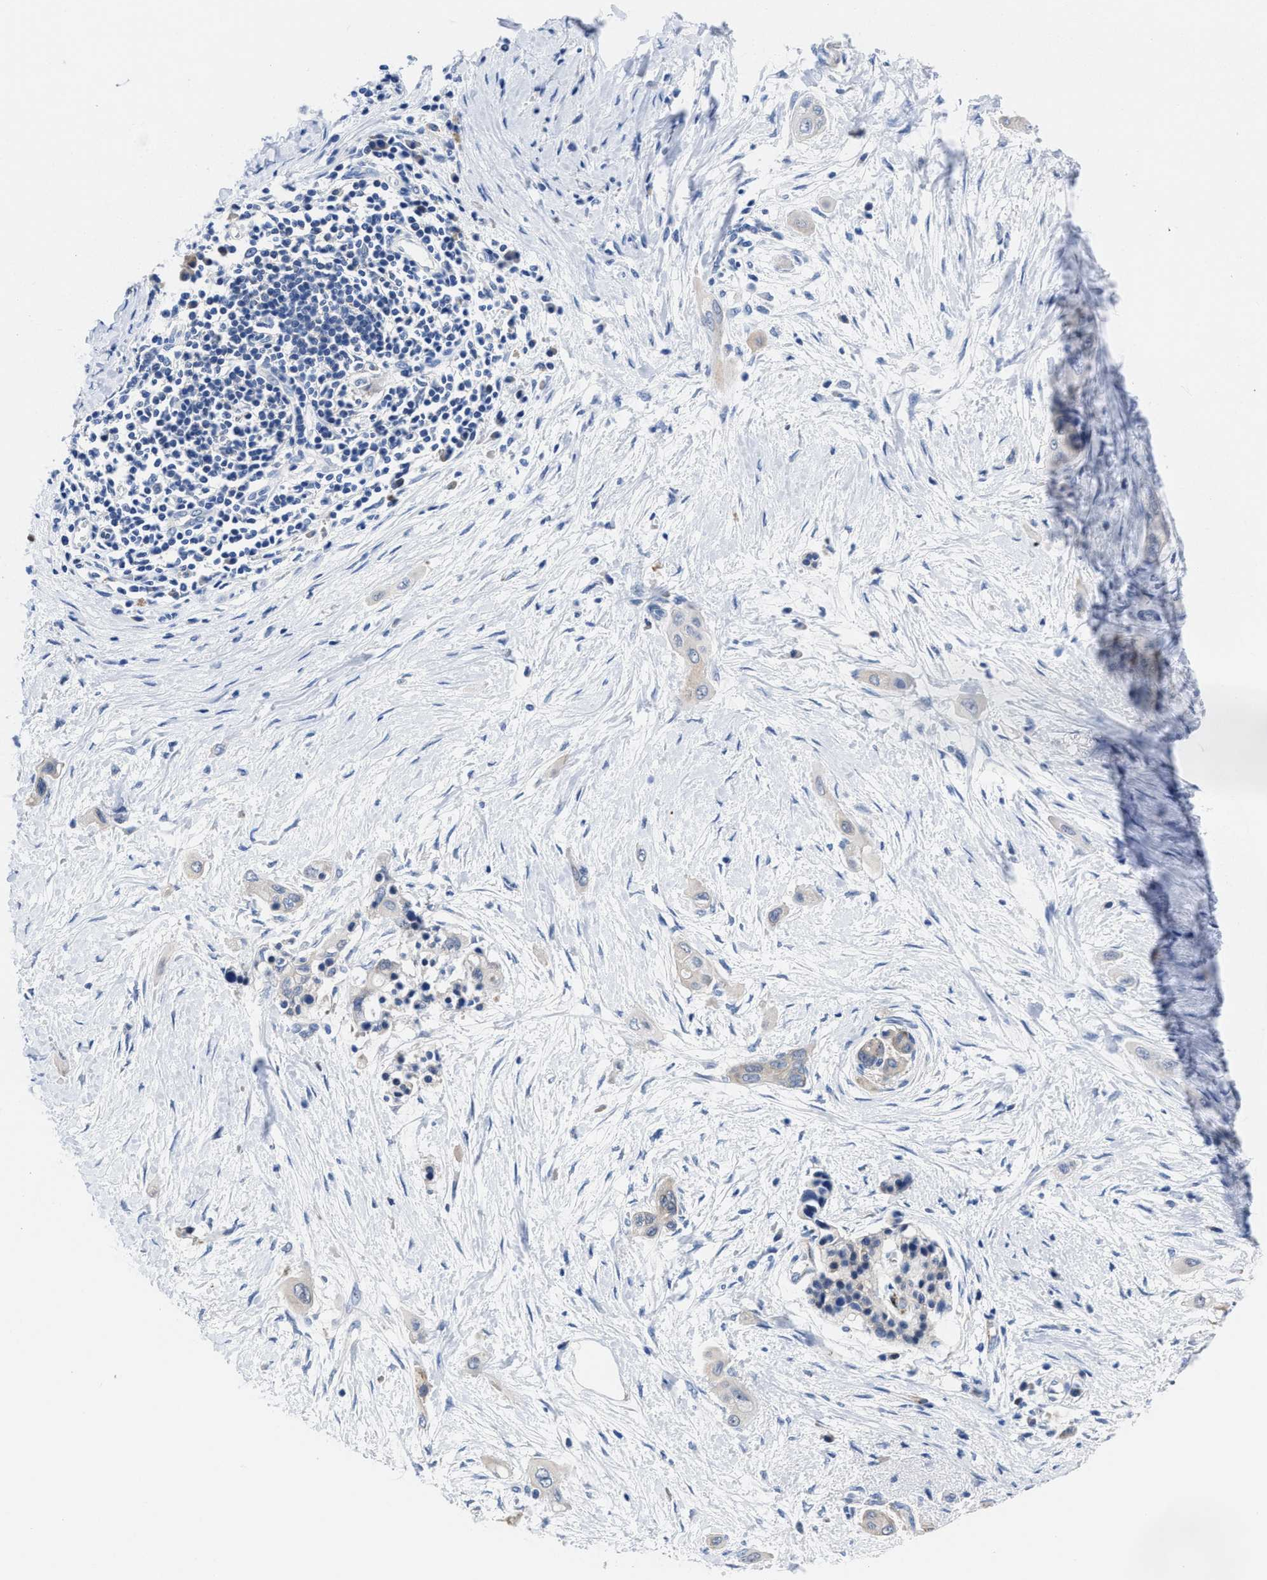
{"staining": {"intensity": "negative", "quantity": "none", "location": "none"}, "tissue": "pancreatic cancer", "cell_type": "Tumor cells", "image_type": "cancer", "snomed": [{"axis": "morphology", "description": "Adenocarcinoma, NOS"}, {"axis": "topography", "description": "Pancreas"}], "caption": "This is a micrograph of IHC staining of pancreatic cancer (adenocarcinoma), which shows no expression in tumor cells.", "gene": "HOOK1", "patient": {"sex": "male", "age": 59}}